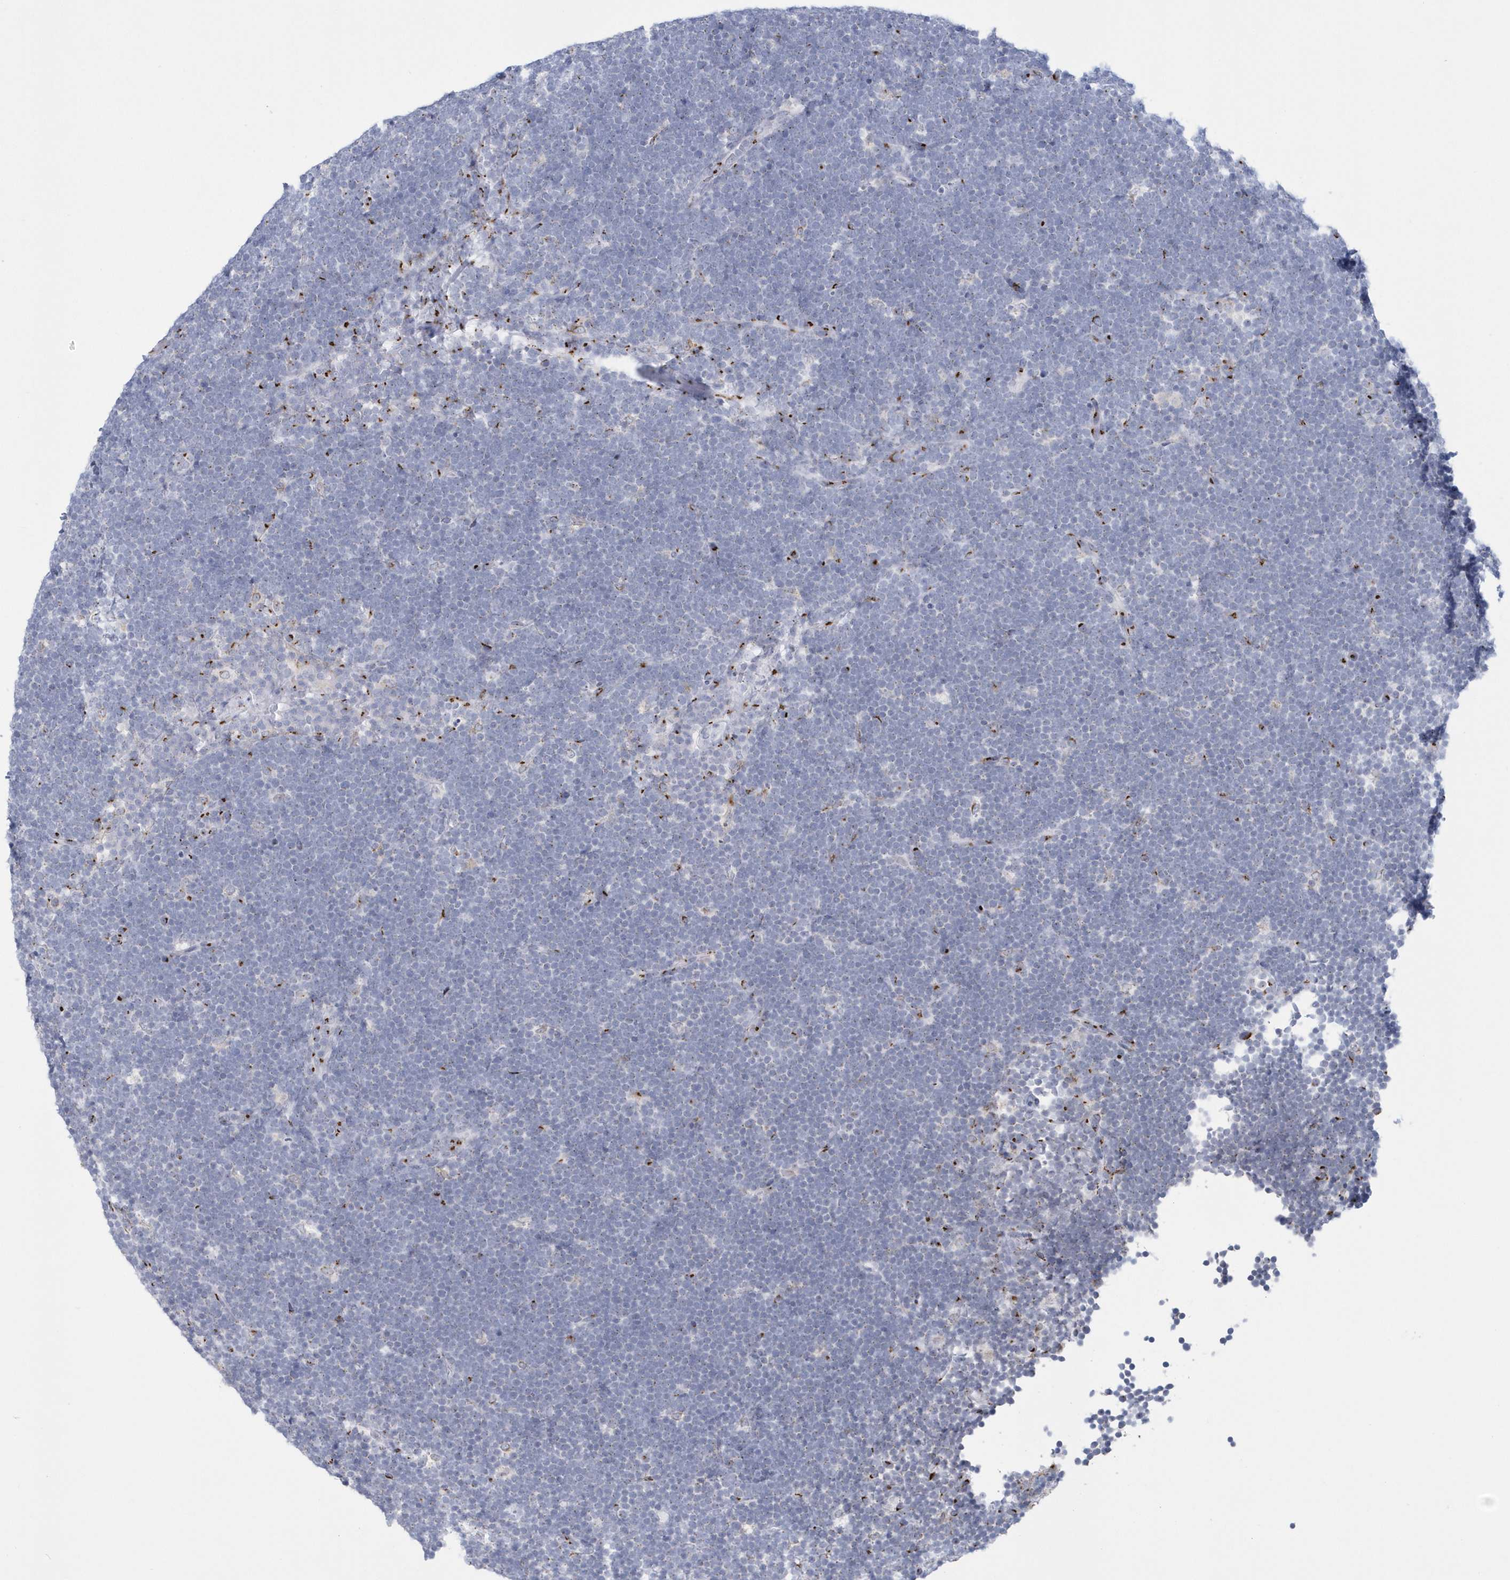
{"staining": {"intensity": "negative", "quantity": "none", "location": "none"}, "tissue": "lymphoma", "cell_type": "Tumor cells", "image_type": "cancer", "snomed": [{"axis": "morphology", "description": "Malignant lymphoma, non-Hodgkin's type, High grade"}, {"axis": "topography", "description": "Lymph node"}], "caption": "The immunohistochemistry (IHC) micrograph has no significant positivity in tumor cells of lymphoma tissue.", "gene": "SLX9", "patient": {"sex": "male", "age": 13}}